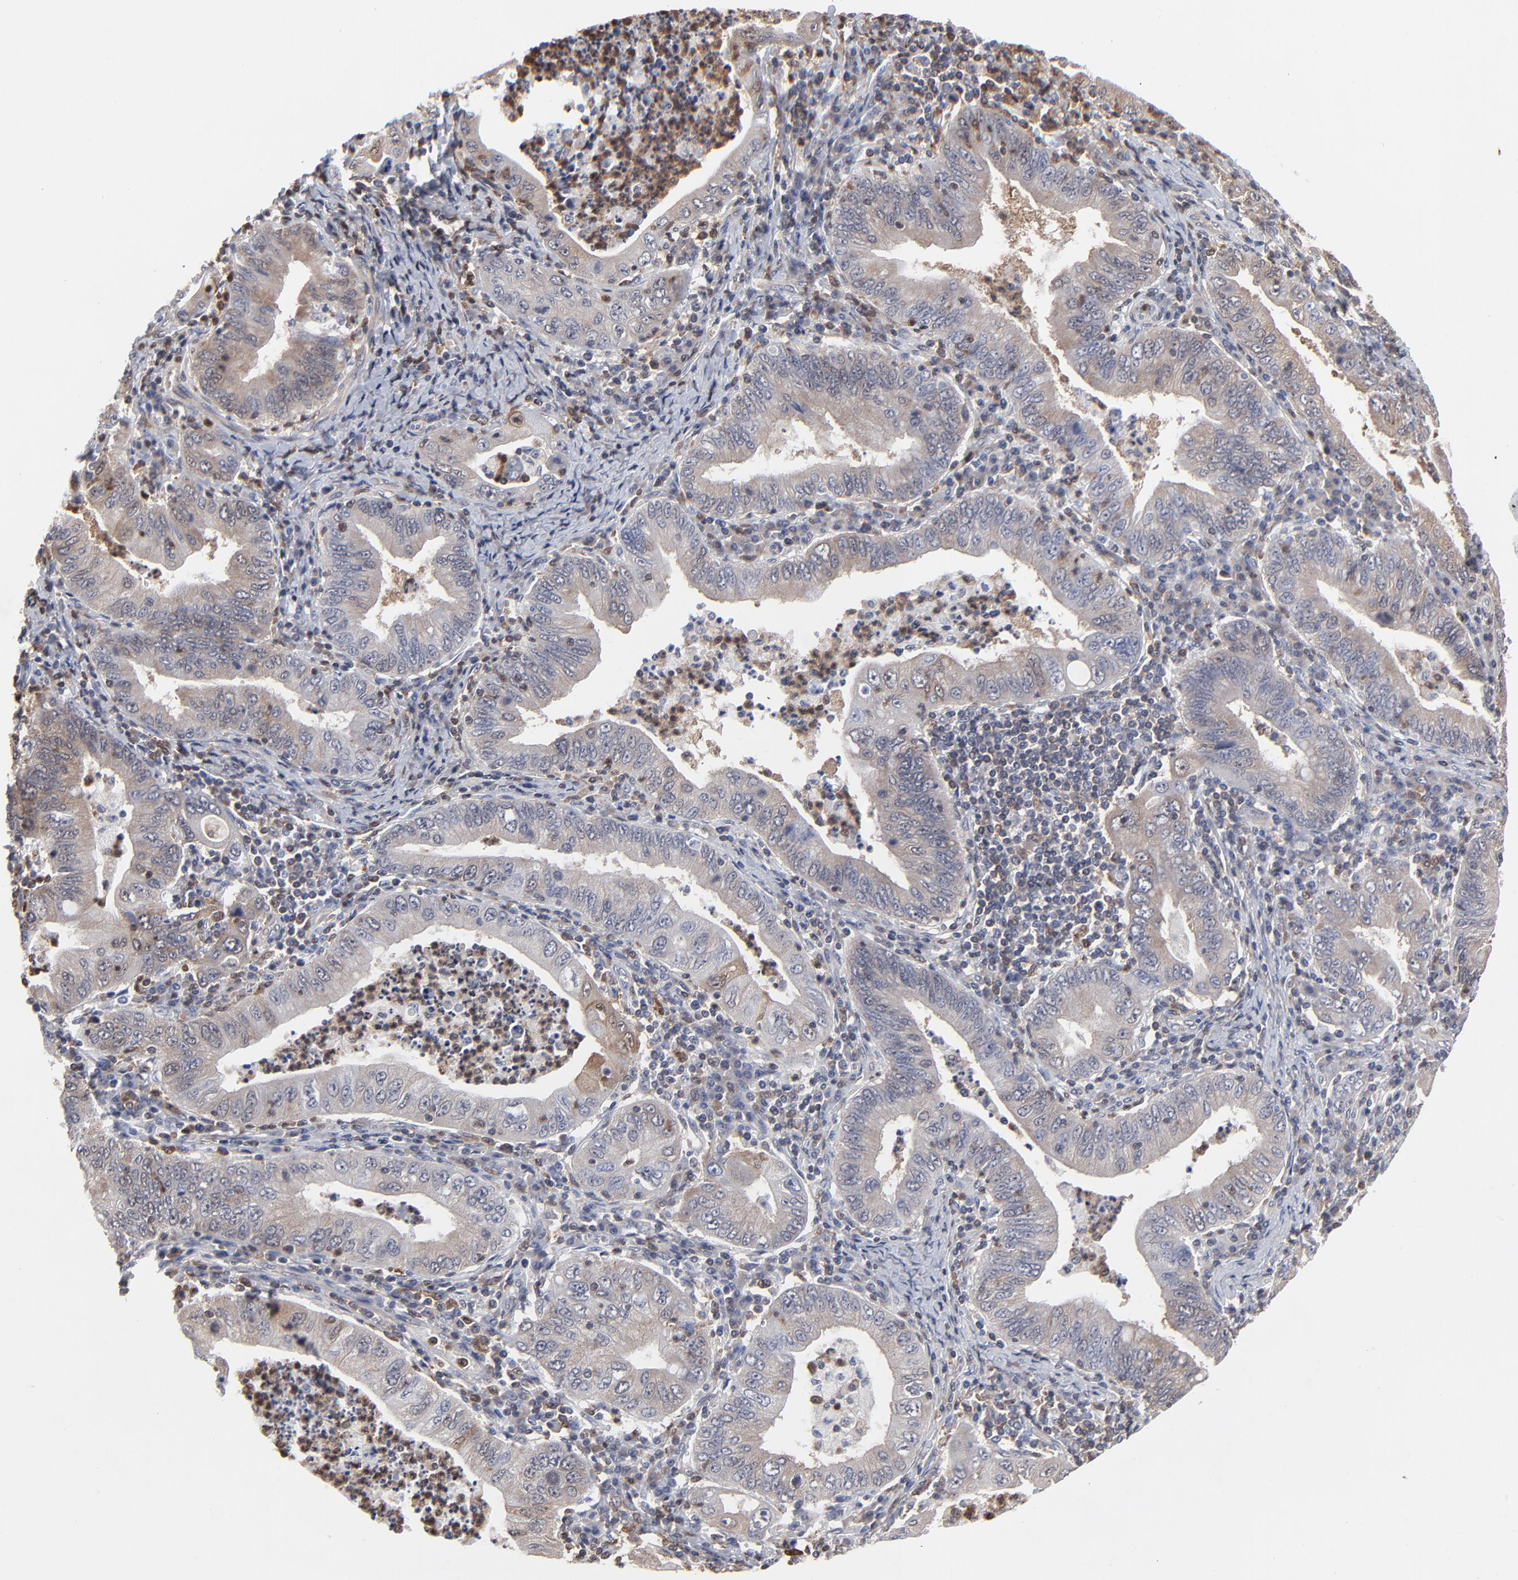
{"staining": {"intensity": "moderate", "quantity": ">75%", "location": "cytoplasmic/membranous"}, "tissue": "stomach cancer", "cell_type": "Tumor cells", "image_type": "cancer", "snomed": [{"axis": "morphology", "description": "Normal tissue, NOS"}, {"axis": "morphology", "description": "Adenocarcinoma, NOS"}, {"axis": "topography", "description": "Esophagus"}, {"axis": "topography", "description": "Stomach, upper"}, {"axis": "topography", "description": "Peripheral nerve tissue"}], "caption": "A brown stain shows moderate cytoplasmic/membranous staining of a protein in human adenocarcinoma (stomach) tumor cells.", "gene": "MAP2K1", "patient": {"sex": "male", "age": 62}}